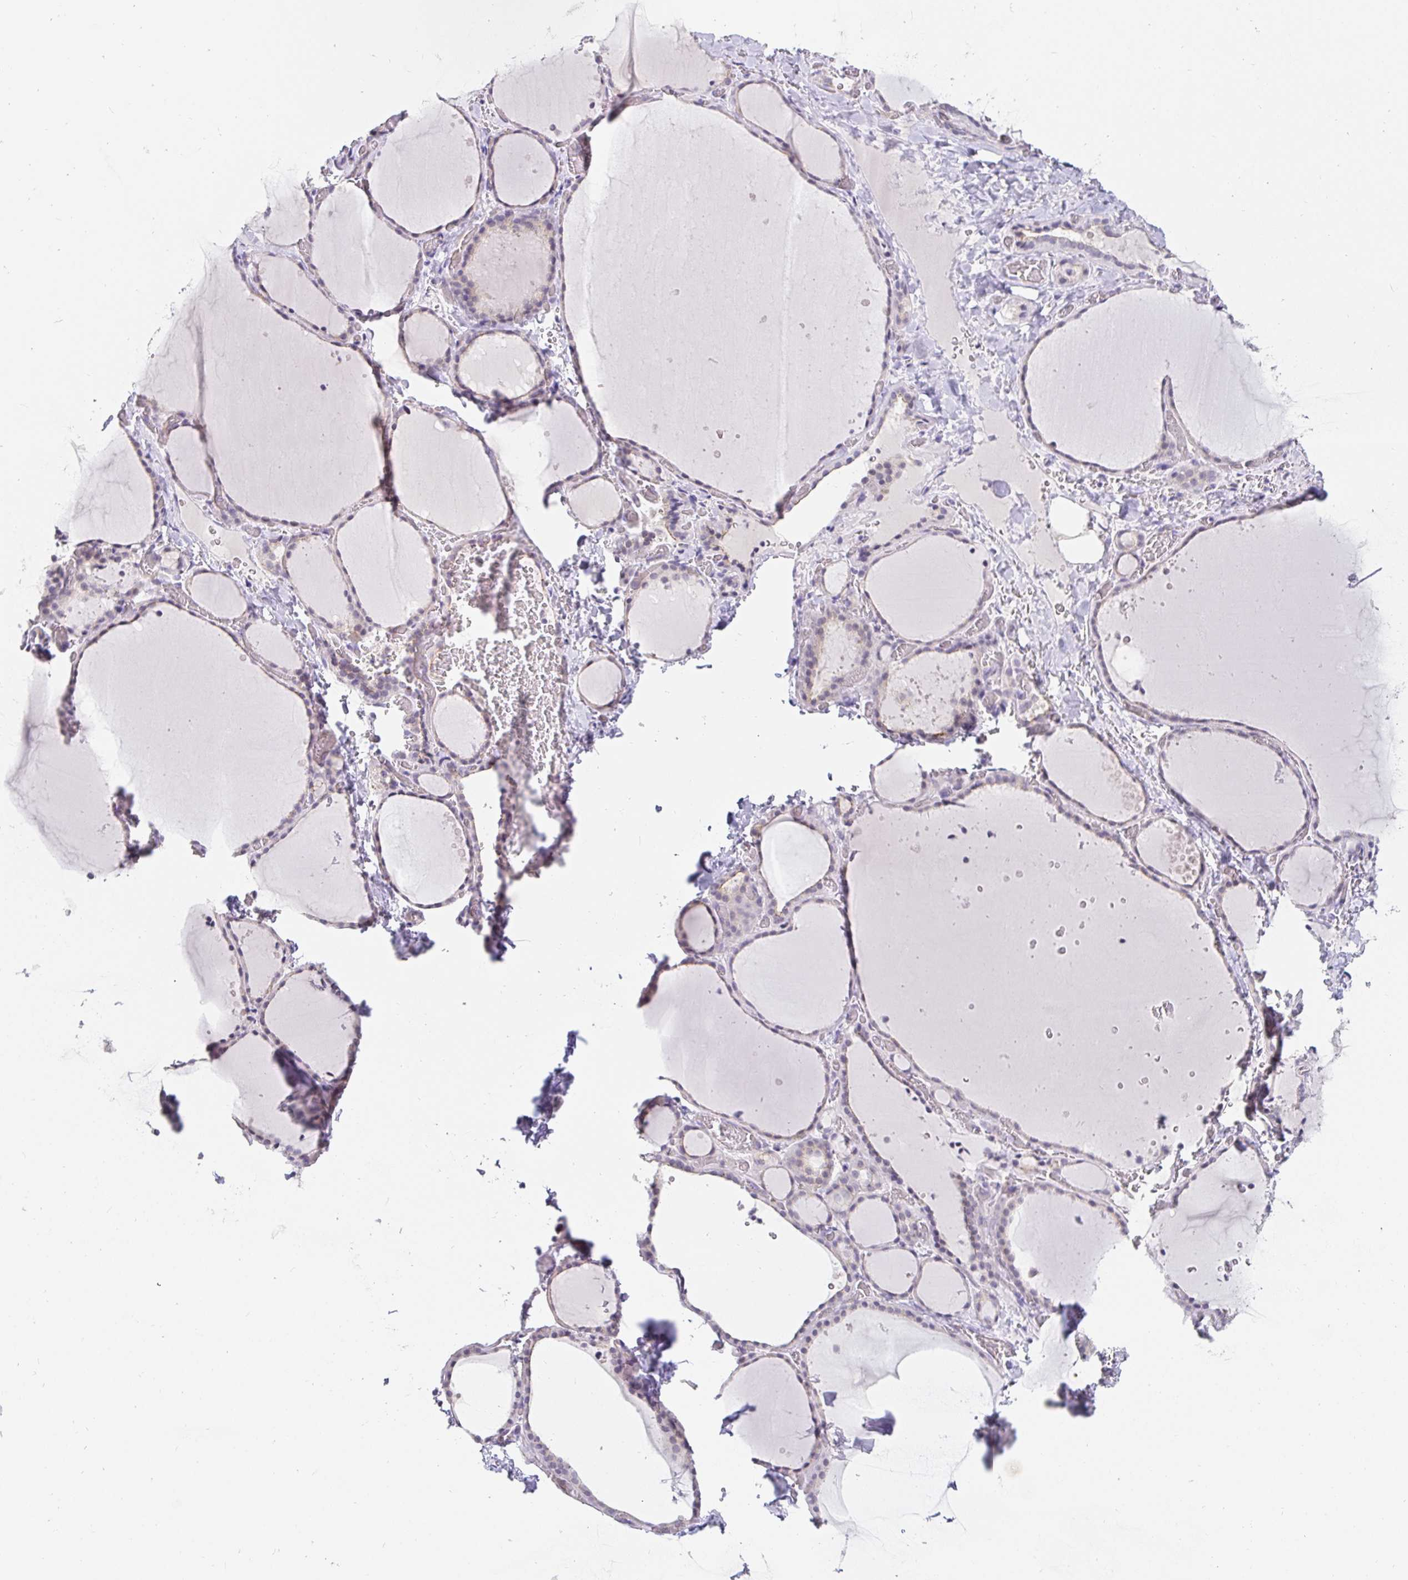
{"staining": {"intensity": "moderate", "quantity": "<25%", "location": "cytoplasmic/membranous"}, "tissue": "thyroid gland", "cell_type": "Glandular cells", "image_type": "normal", "snomed": [{"axis": "morphology", "description": "Normal tissue, NOS"}, {"axis": "topography", "description": "Thyroid gland"}], "caption": "IHC (DAB) staining of benign human thyroid gland reveals moderate cytoplasmic/membranous protein staining in approximately <25% of glandular cells. Using DAB (3,3'-diaminobenzidine) (brown) and hematoxylin (blue) stains, captured at high magnification using brightfield microscopy.", "gene": "PDX1", "patient": {"sex": "female", "age": 36}}